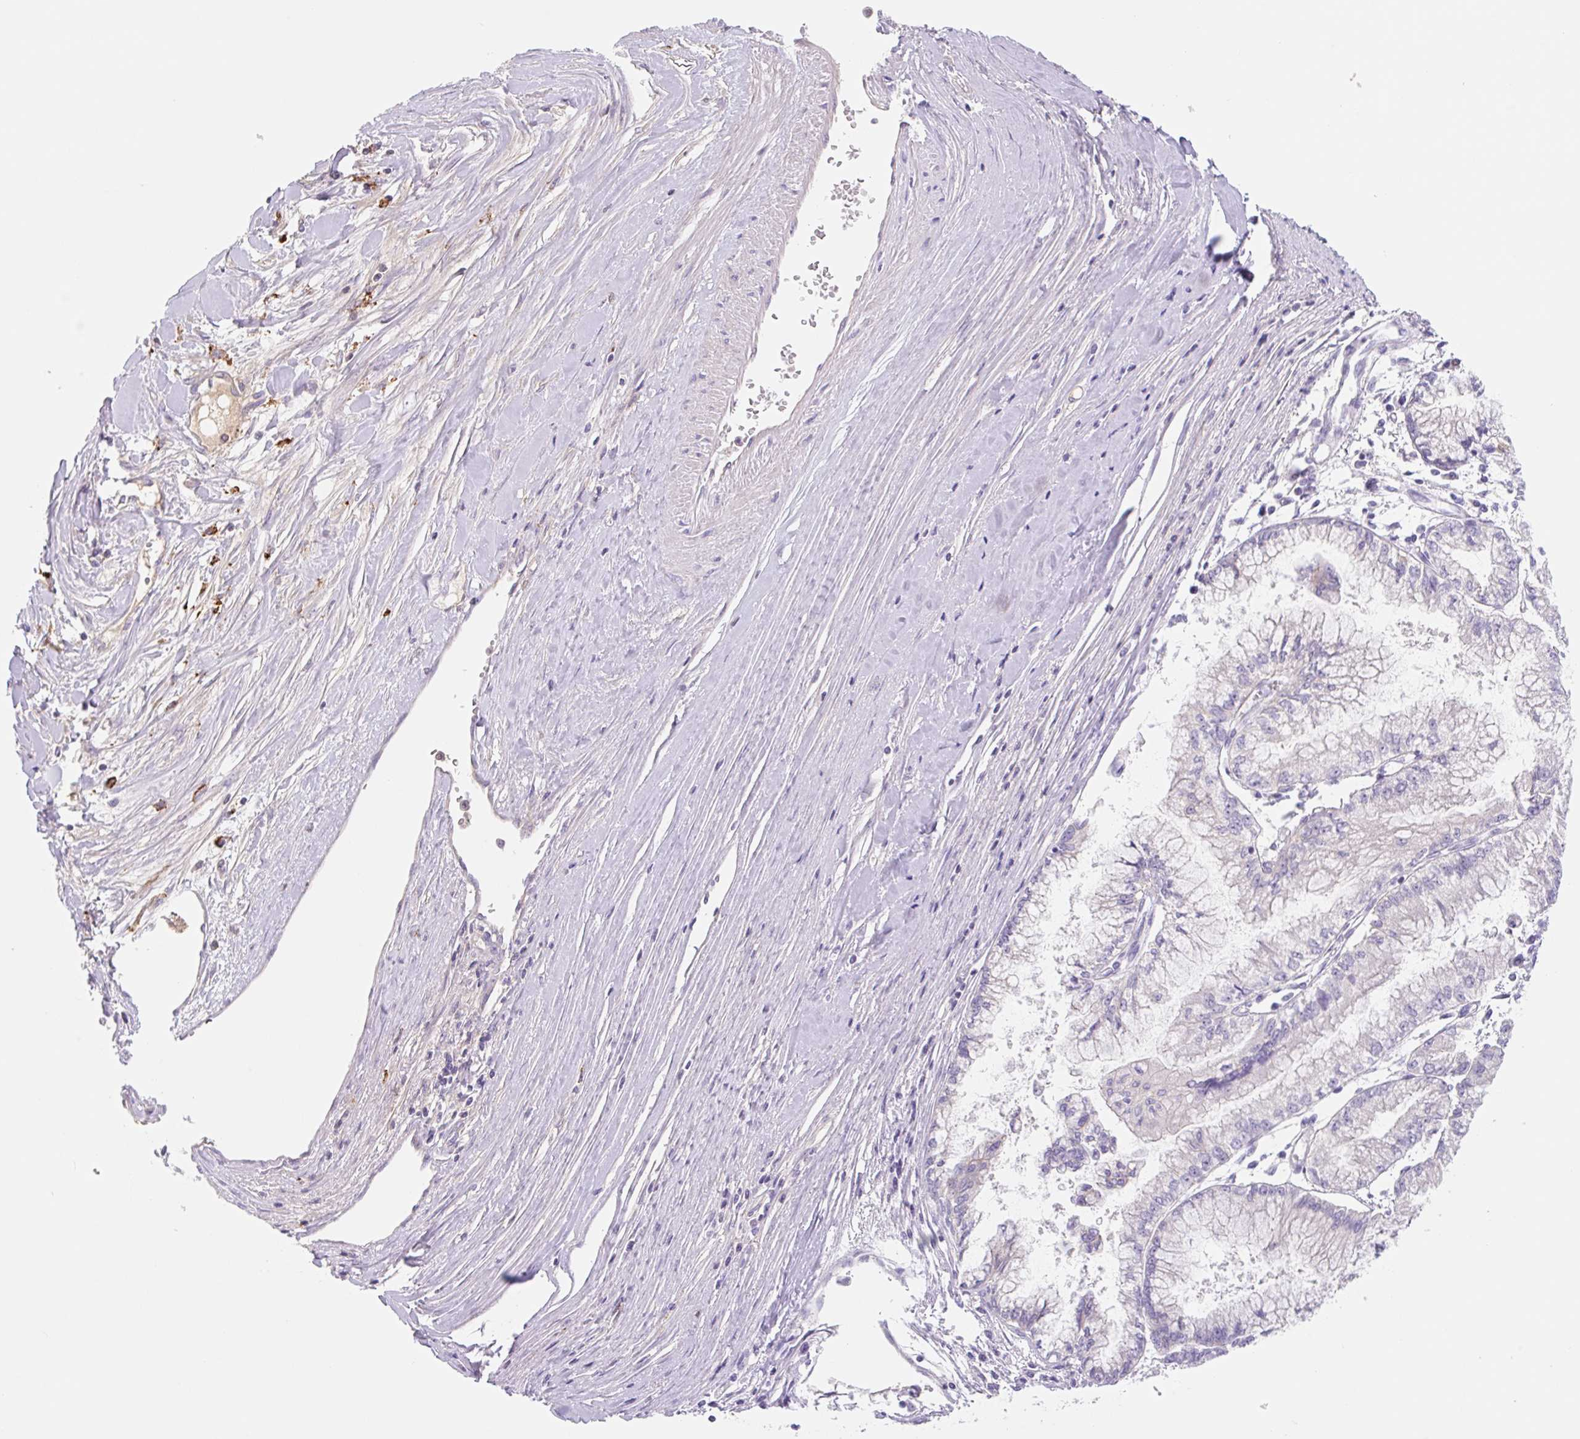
{"staining": {"intensity": "negative", "quantity": "none", "location": "none"}, "tissue": "pancreatic cancer", "cell_type": "Tumor cells", "image_type": "cancer", "snomed": [{"axis": "morphology", "description": "Adenocarcinoma, NOS"}, {"axis": "topography", "description": "Pancreas"}], "caption": "This is a histopathology image of immunohistochemistry (IHC) staining of pancreatic cancer (adenocarcinoma), which shows no expression in tumor cells.", "gene": "LYVE1", "patient": {"sex": "male", "age": 73}}